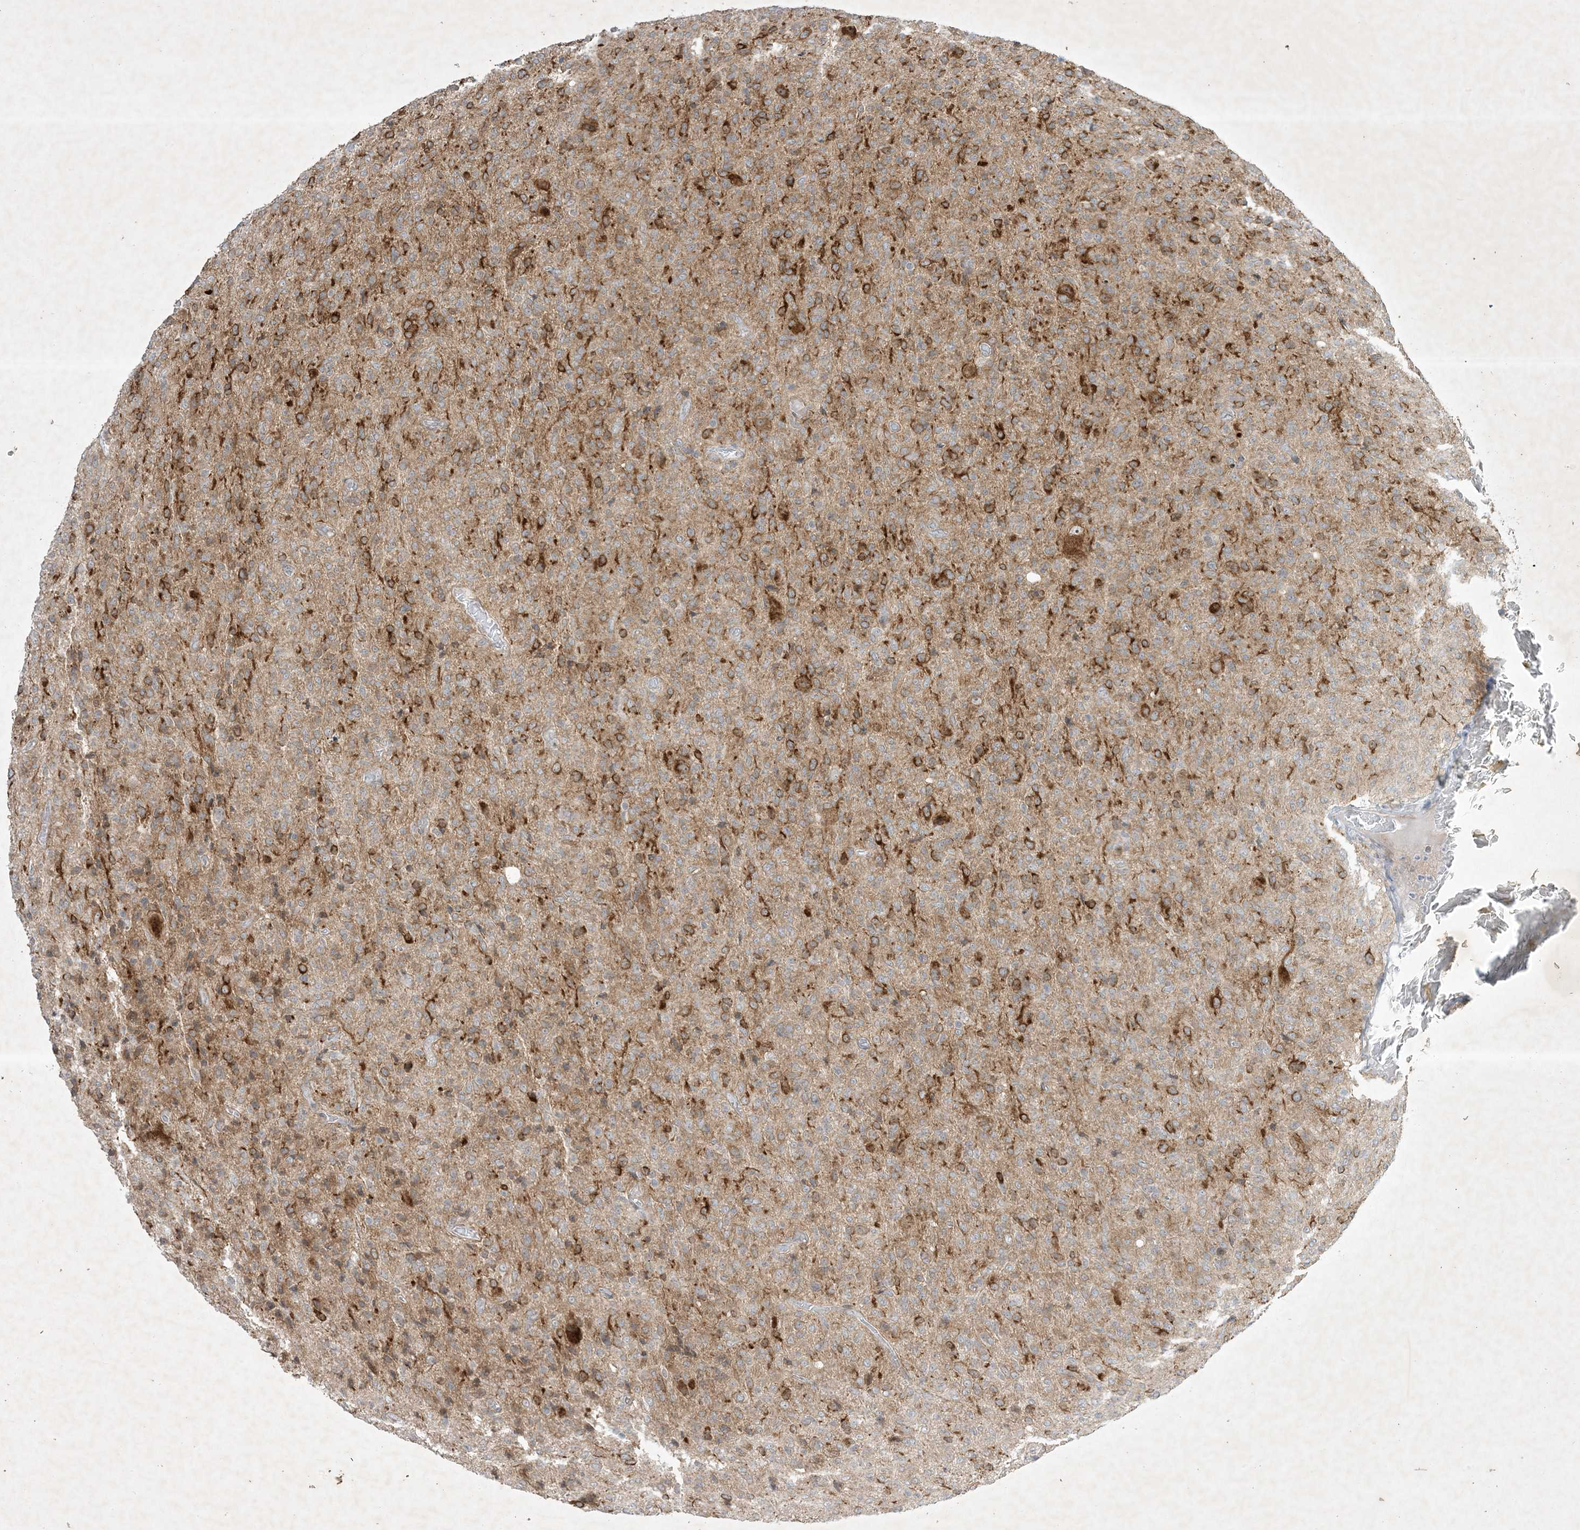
{"staining": {"intensity": "weak", "quantity": "25%-75%", "location": "cytoplasmic/membranous"}, "tissue": "glioma", "cell_type": "Tumor cells", "image_type": "cancer", "snomed": [{"axis": "morphology", "description": "Glioma, malignant, High grade"}, {"axis": "topography", "description": "Brain"}], "caption": "Malignant high-grade glioma stained with DAB (3,3'-diaminobenzidine) immunohistochemistry (IHC) shows low levels of weak cytoplasmic/membranous positivity in approximately 25%-75% of tumor cells. The protein of interest is shown in brown color, while the nuclei are stained blue.", "gene": "SOGA3", "patient": {"sex": "female", "age": 57}}